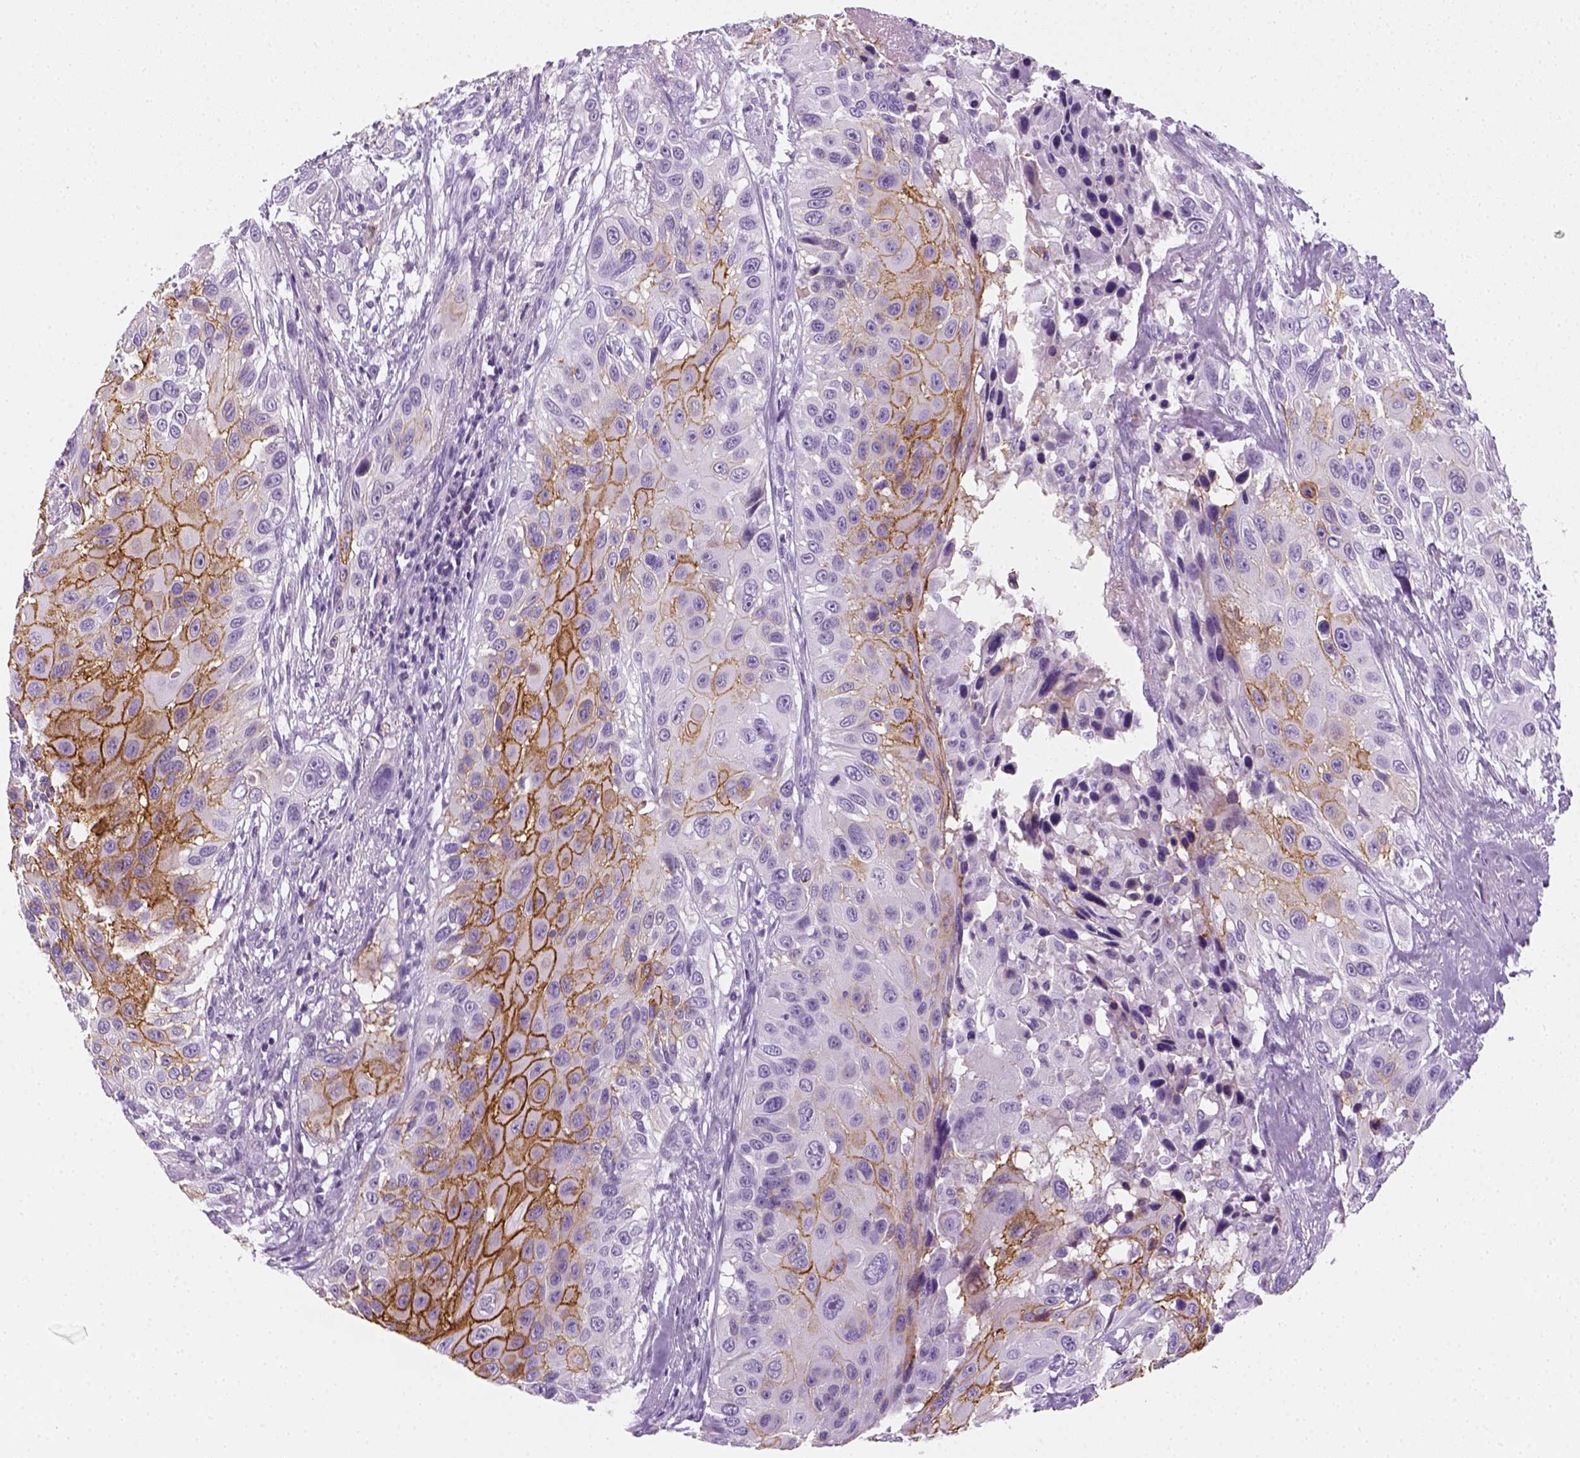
{"staining": {"intensity": "strong", "quantity": "25%-75%", "location": "cytoplasmic/membranous"}, "tissue": "urothelial cancer", "cell_type": "Tumor cells", "image_type": "cancer", "snomed": [{"axis": "morphology", "description": "Urothelial carcinoma, NOS"}, {"axis": "topography", "description": "Urinary bladder"}], "caption": "Urothelial cancer tissue reveals strong cytoplasmic/membranous expression in approximately 25%-75% of tumor cells", "gene": "AQP3", "patient": {"sex": "male", "age": 55}}